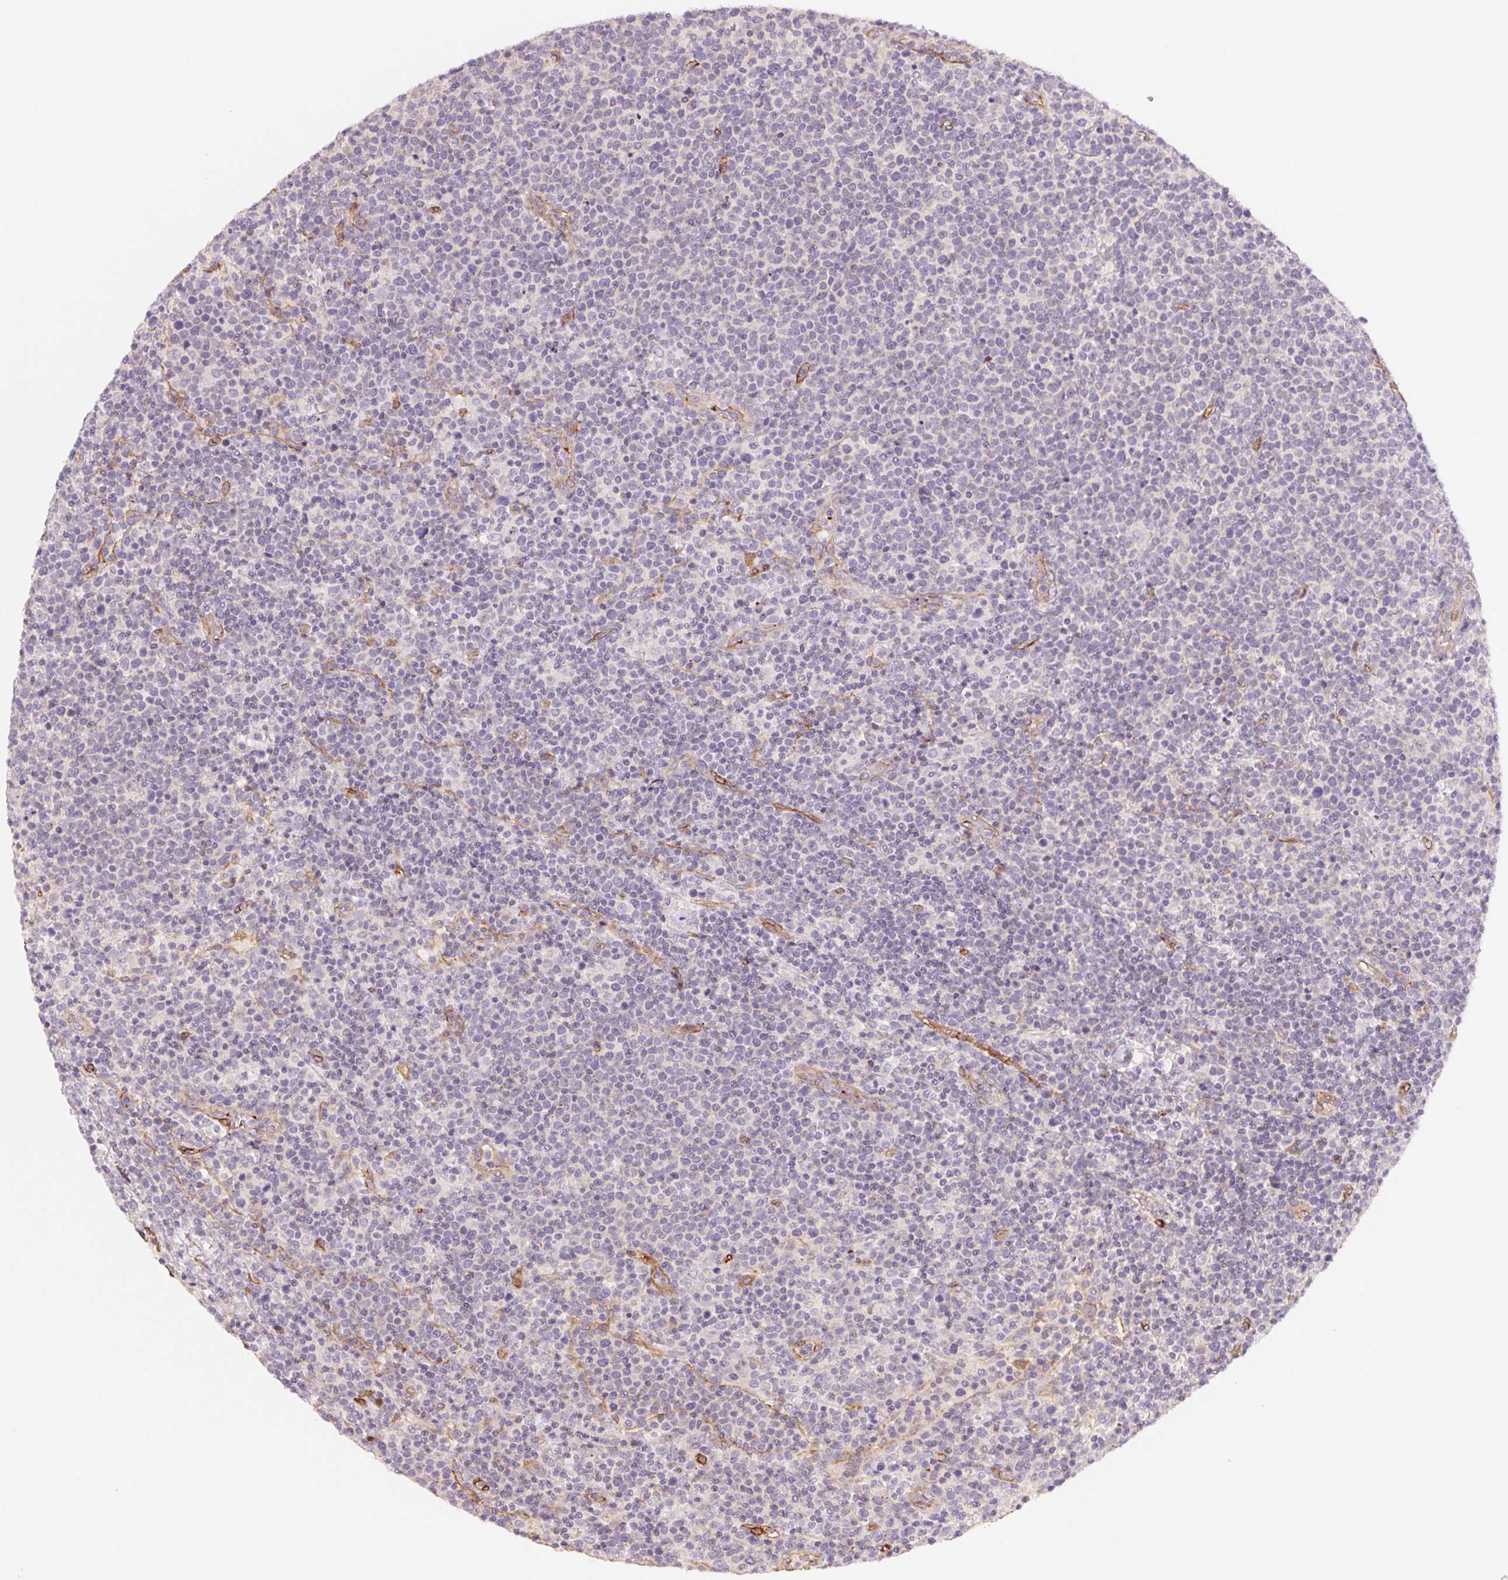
{"staining": {"intensity": "negative", "quantity": "none", "location": "none"}, "tissue": "lymphoma", "cell_type": "Tumor cells", "image_type": "cancer", "snomed": [{"axis": "morphology", "description": "Malignant lymphoma, non-Hodgkin's type, High grade"}, {"axis": "topography", "description": "Lymph node"}], "caption": "DAB immunohistochemical staining of high-grade malignant lymphoma, non-Hodgkin's type demonstrates no significant staining in tumor cells.", "gene": "ANKRD13B", "patient": {"sex": "male", "age": 61}}